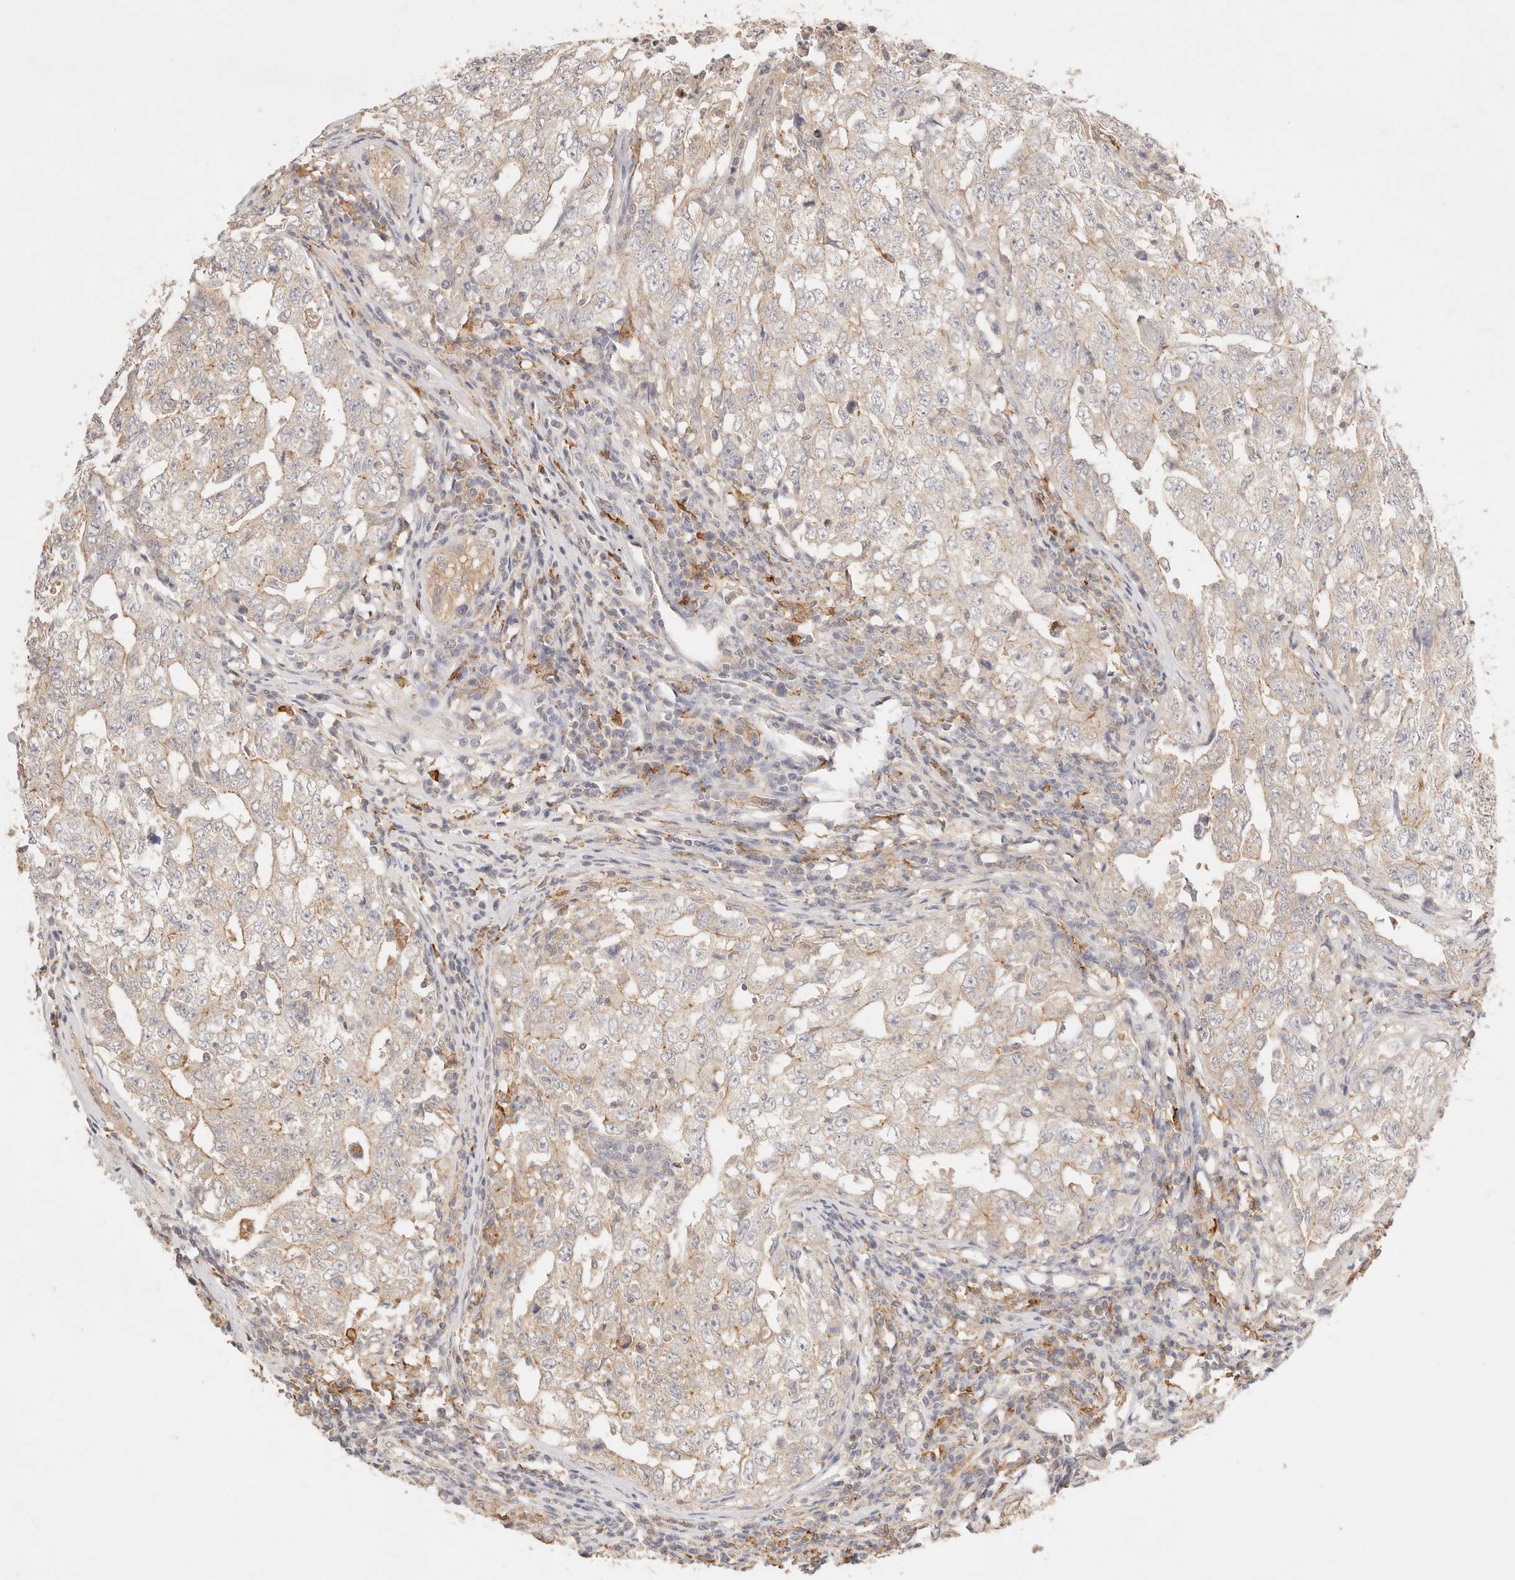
{"staining": {"intensity": "moderate", "quantity": "25%-75%", "location": "cytoplasmic/membranous"}, "tissue": "testis cancer", "cell_type": "Tumor cells", "image_type": "cancer", "snomed": [{"axis": "morphology", "description": "Carcinoma, Embryonal, NOS"}, {"axis": "topography", "description": "Testis"}], "caption": "Moderate cytoplasmic/membranous staining is seen in approximately 25%-75% of tumor cells in testis cancer.", "gene": "HK2", "patient": {"sex": "male", "age": 26}}